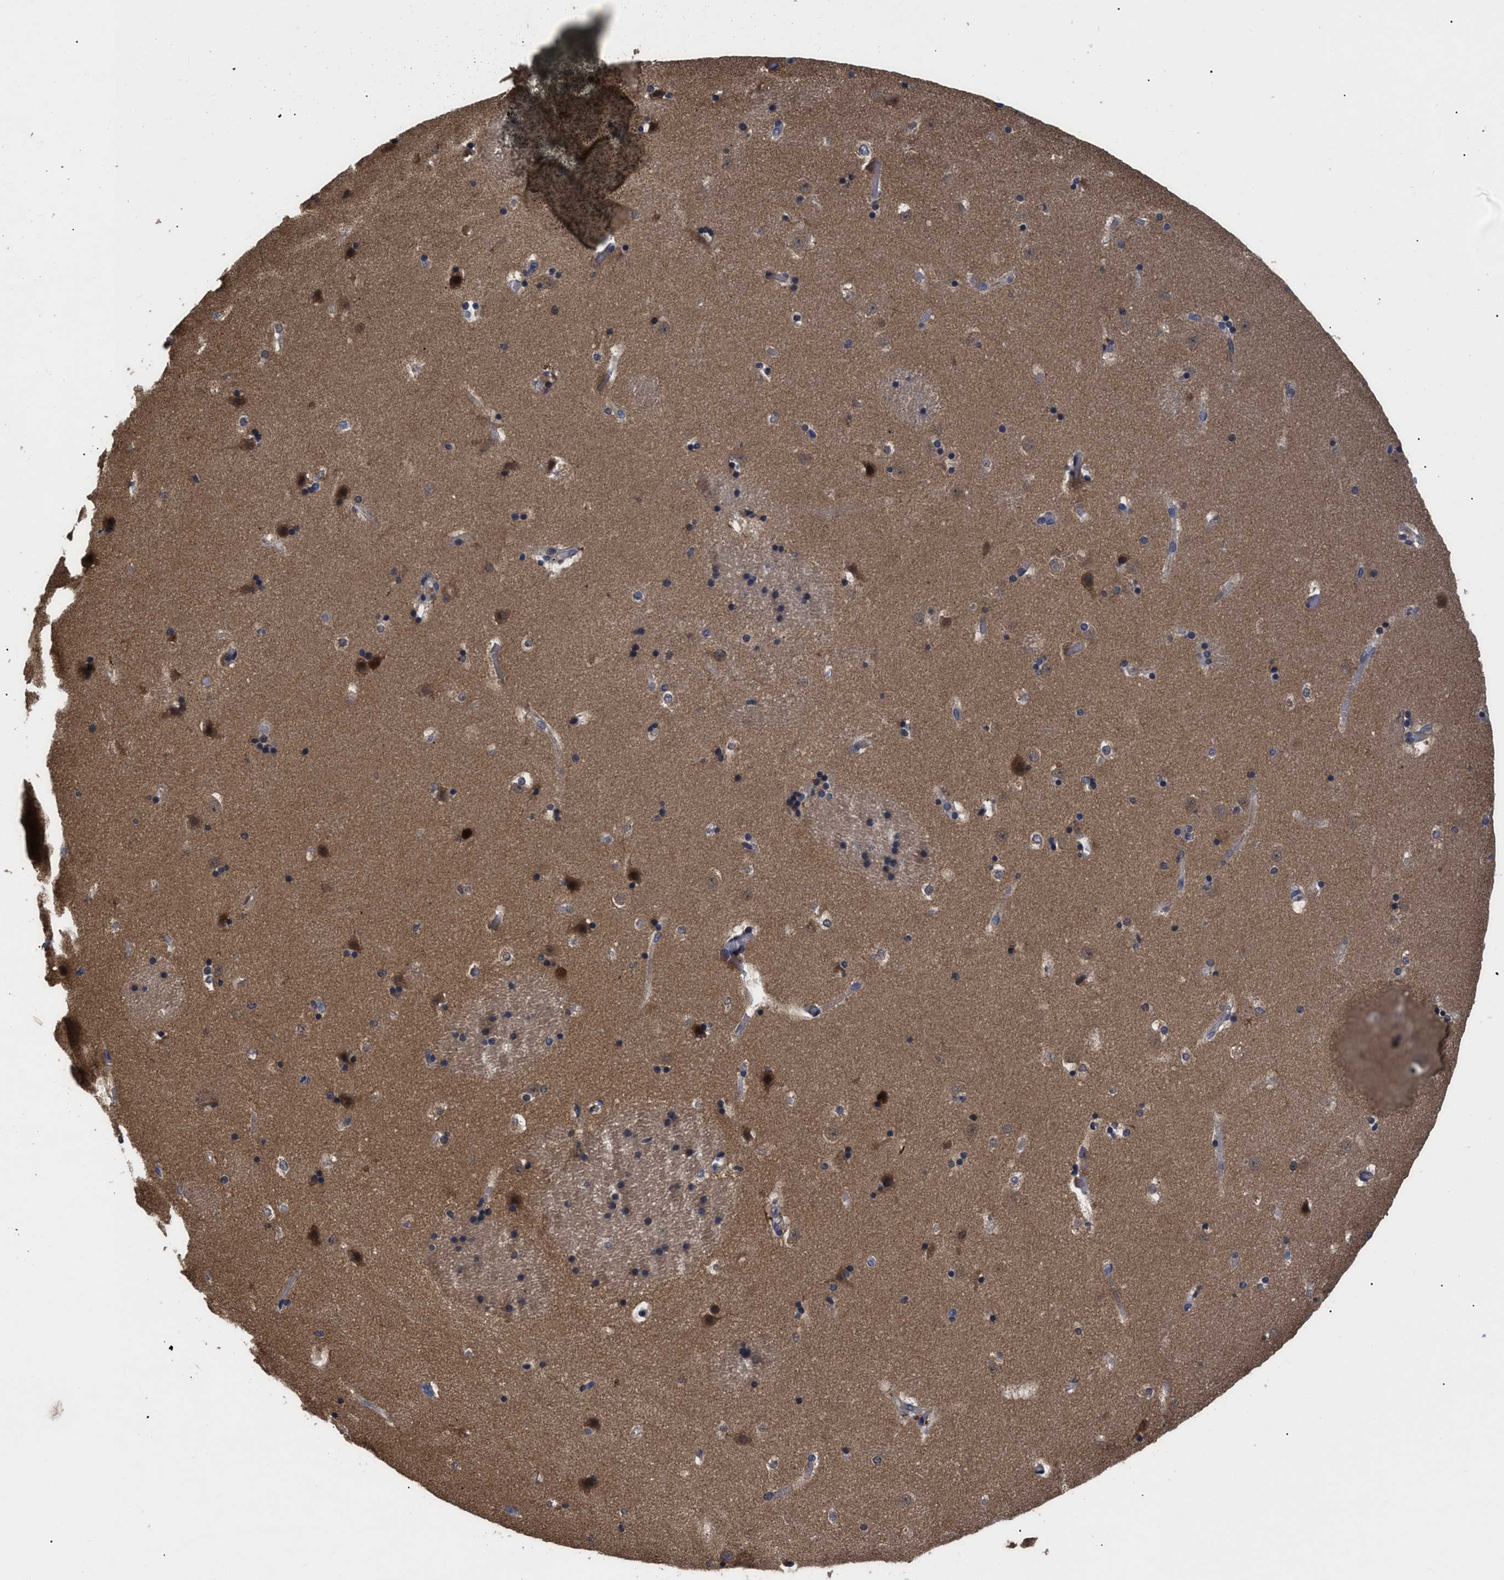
{"staining": {"intensity": "moderate", "quantity": "25%-75%", "location": "cytoplasmic/membranous"}, "tissue": "caudate", "cell_type": "Glial cells", "image_type": "normal", "snomed": [{"axis": "morphology", "description": "Normal tissue, NOS"}, {"axis": "topography", "description": "Lateral ventricle wall"}], "caption": "Immunohistochemistry histopathology image of unremarkable human caudate stained for a protein (brown), which reveals medium levels of moderate cytoplasmic/membranous staining in approximately 25%-75% of glial cells.", "gene": "FAM200A", "patient": {"sex": "male", "age": 45}}